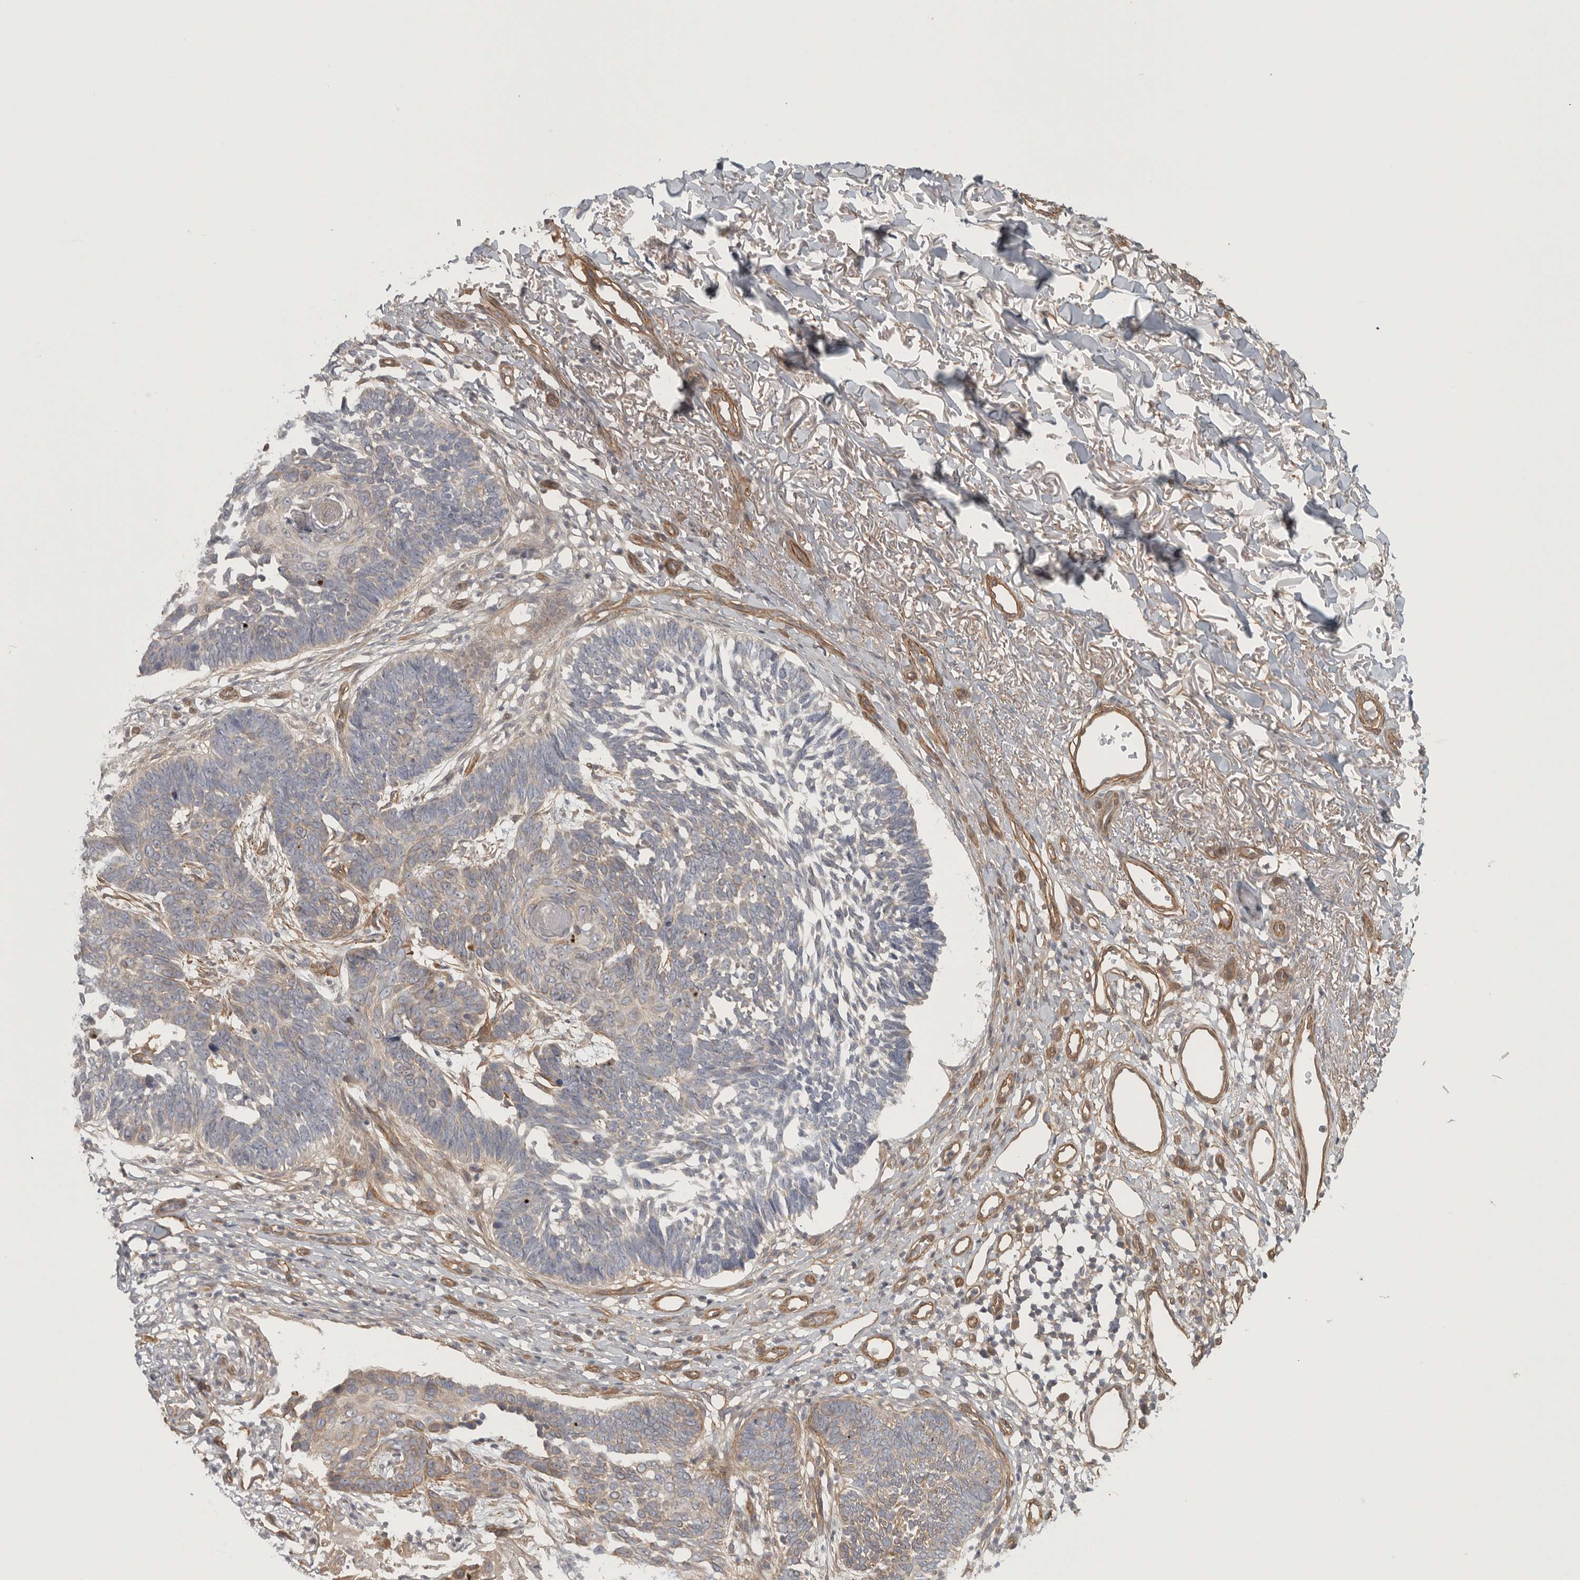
{"staining": {"intensity": "weak", "quantity": "<25%", "location": "cytoplasmic/membranous"}, "tissue": "skin cancer", "cell_type": "Tumor cells", "image_type": "cancer", "snomed": [{"axis": "morphology", "description": "Normal tissue, NOS"}, {"axis": "morphology", "description": "Basal cell carcinoma"}, {"axis": "topography", "description": "Skin"}], "caption": "A photomicrograph of skin cancer stained for a protein displays no brown staining in tumor cells. (DAB IHC with hematoxylin counter stain).", "gene": "LONRF1", "patient": {"sex": "male", "age": 77}}